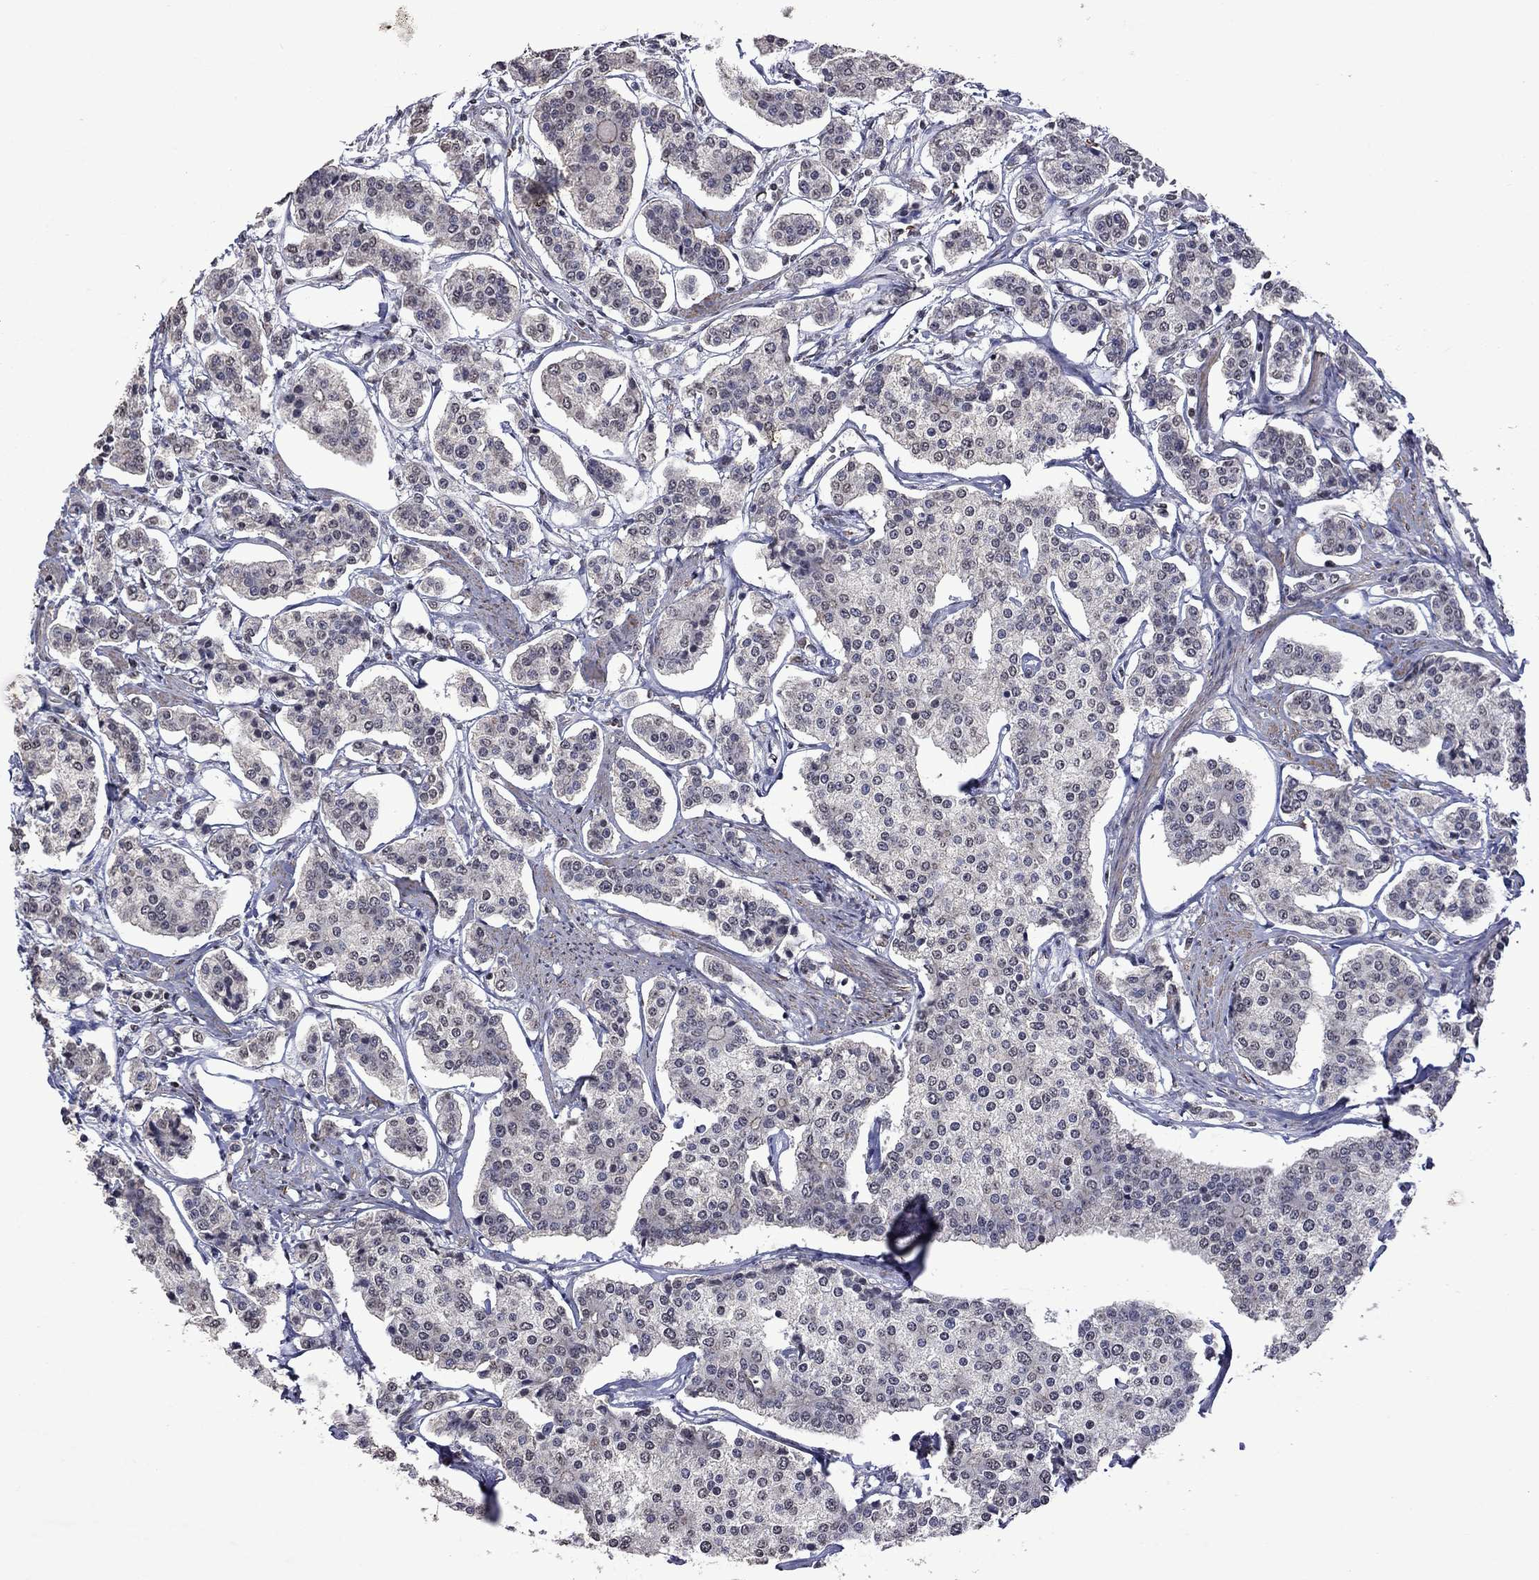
{"staining": {"intensity": "negative", "quantity": "none", "location": "none"}, "tissue": "carcinoid", "cell_type": "Tumor cells", "image_type": "cancer", "snomed": [{"axis": "morphology", "description": "Carcinoid, malignant, NOS"}, {"axis": "topography", "description": "Small intestine"}], "caption": "Malignant carcinoid stained for a protein using immunohistochemistry demonstrates no positivity tumor cells.", "gene": "SPOUT1", "patient": {"sex": "female", "age": 65}}